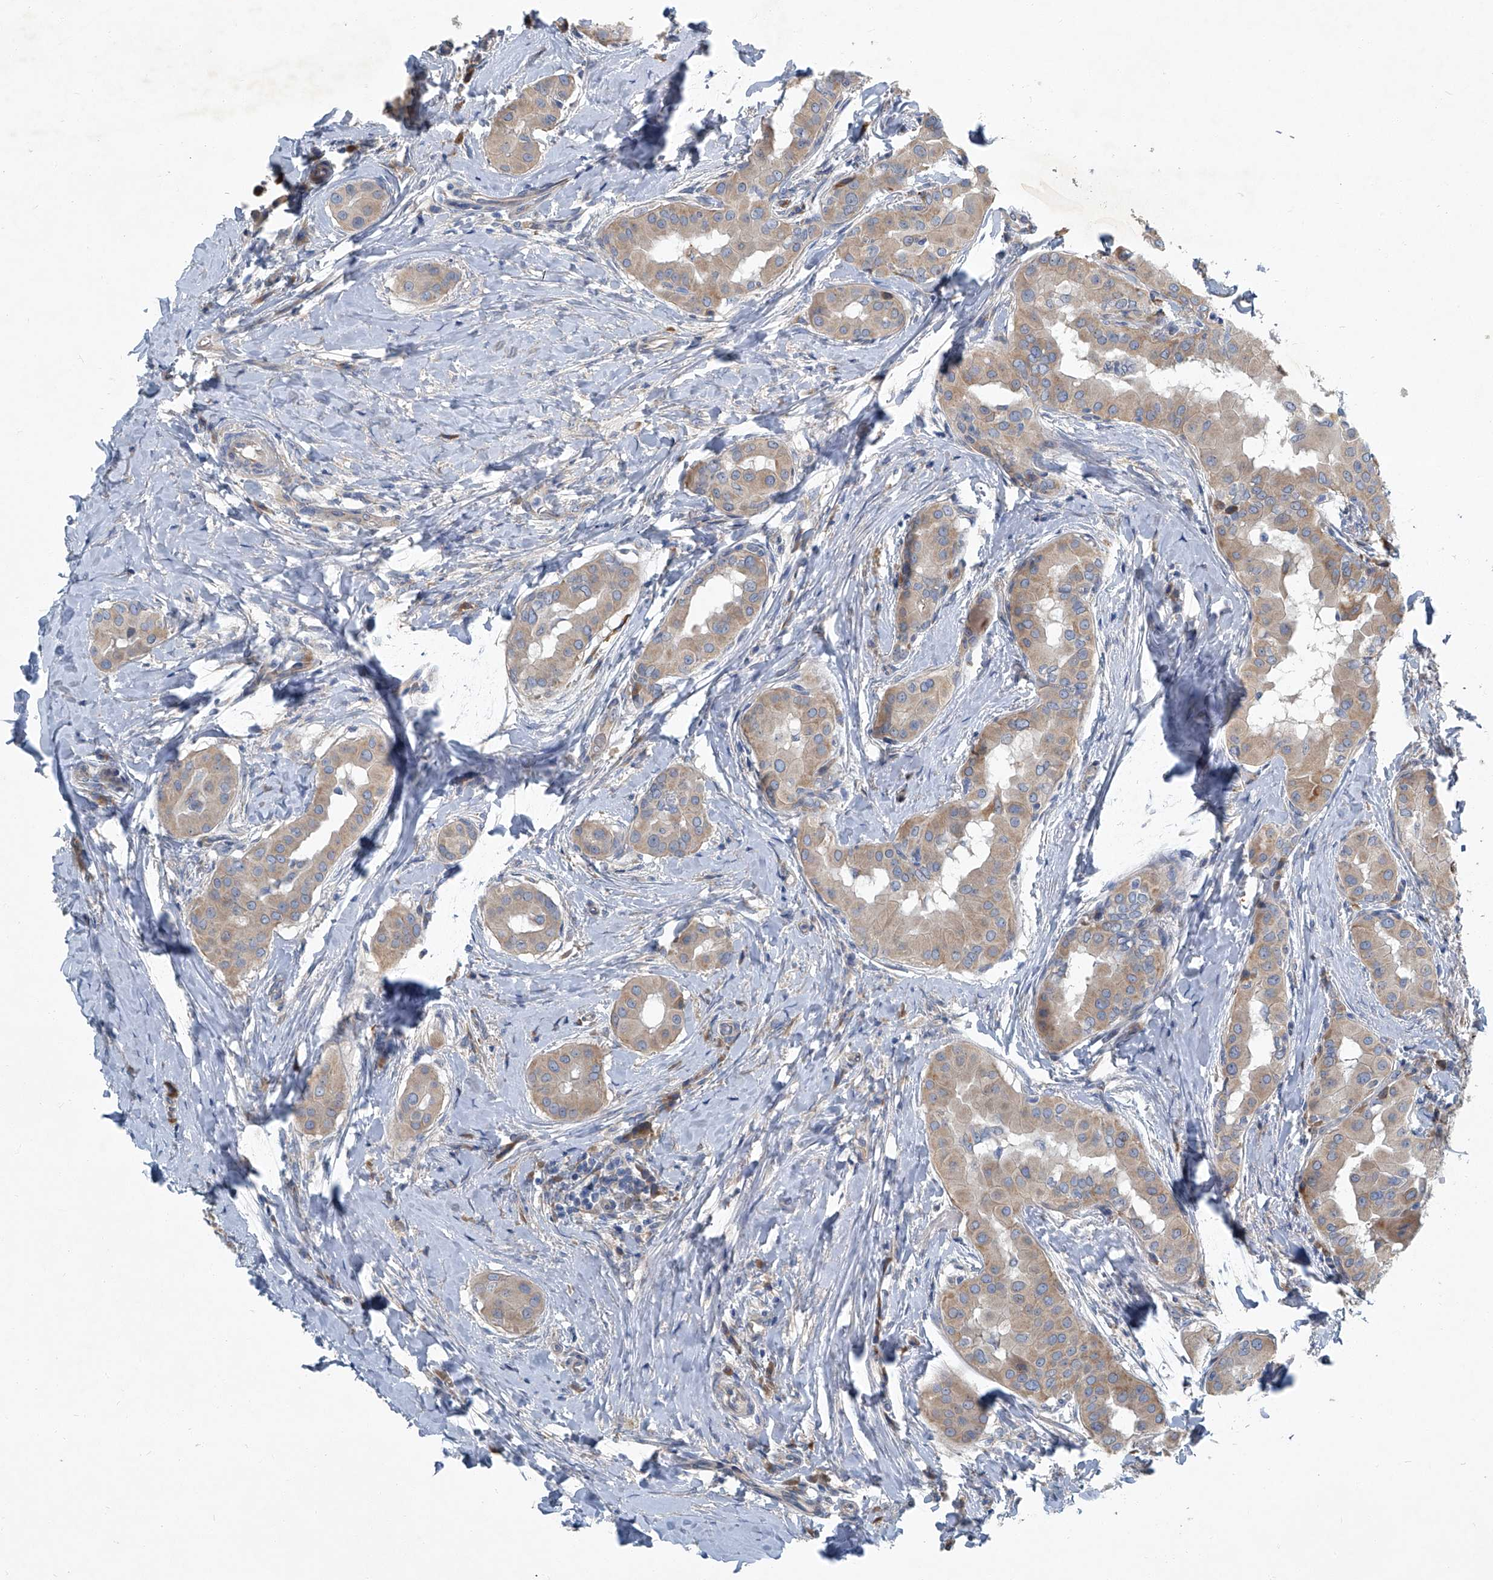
{"staining": {"intensity": "weak", "quantity": ">75%", "location": "cytoplasmic/membranous"}, "tissue": "thyroid cancer", "cell_type": "Tumor cells", "image_type": "cancer", "snomed": [{"axis": "morphology", "description": "Papillary adenocarcinoma, NOS"}, {"axis": "topography", "description": "Thyroid gland"}], "caption": "About >75% of tumor cells in thyroid cancer (papillary adenocarcinoma) show weak cytoplasmic/membranous protein staining as visualized by brown immunohistochemical staining.", "gene": "SLC26A11", "patient": {"sex": "male", "age": 33}}